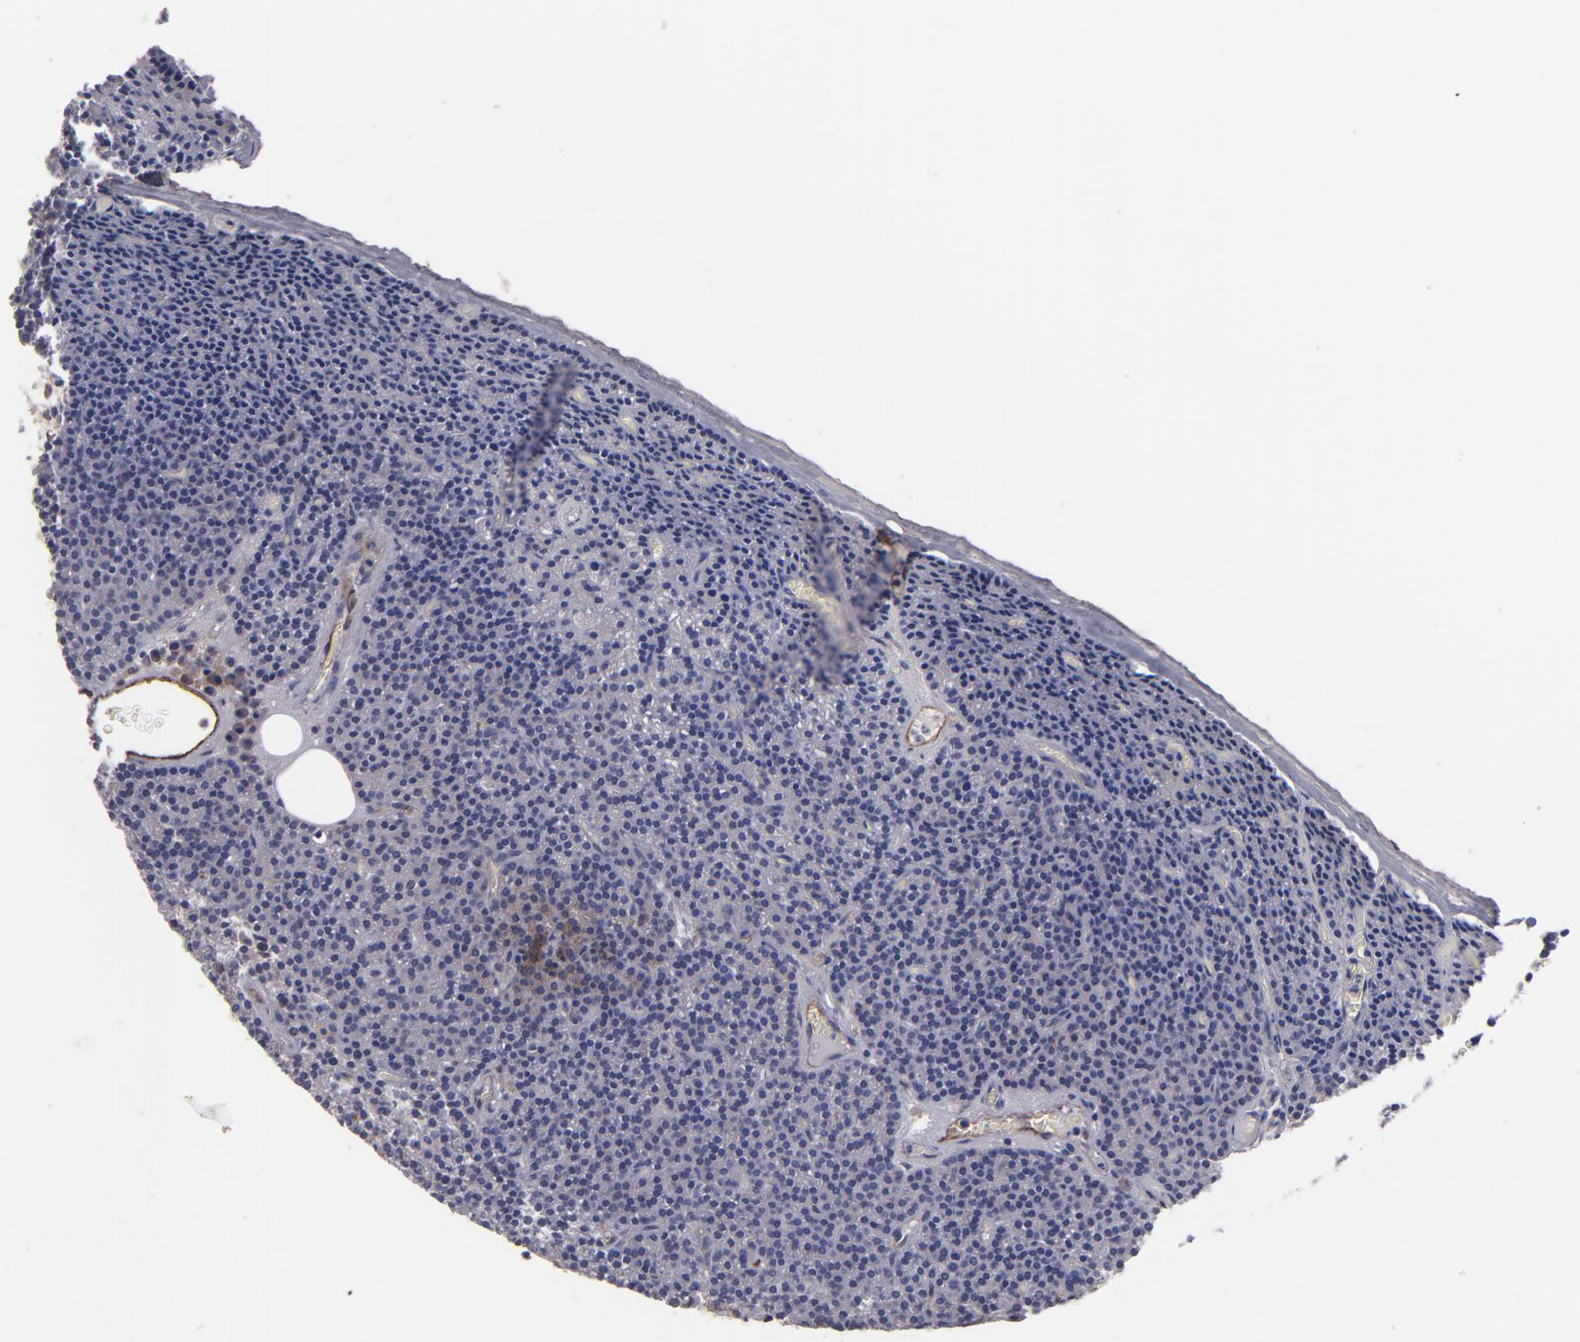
{"staining": {"intensity": "negative", "quantity": "none", "location": "none"}, "tissue": "parathyroid gland", "cell_type": "Glandular cells", "image_type": "normal", "snomed": [{"axis": "morphology", "description": "Normal tissue, NOS"}, {"axis": "topography", "description": "Parathyroid gland"}], "caption": "Human parathyroid gland stained for a protein using immunohistochemistry reveals no expression in glandular cells.", "gene": "ICAM1", "patient": {"sex": "male", "age": 57}}